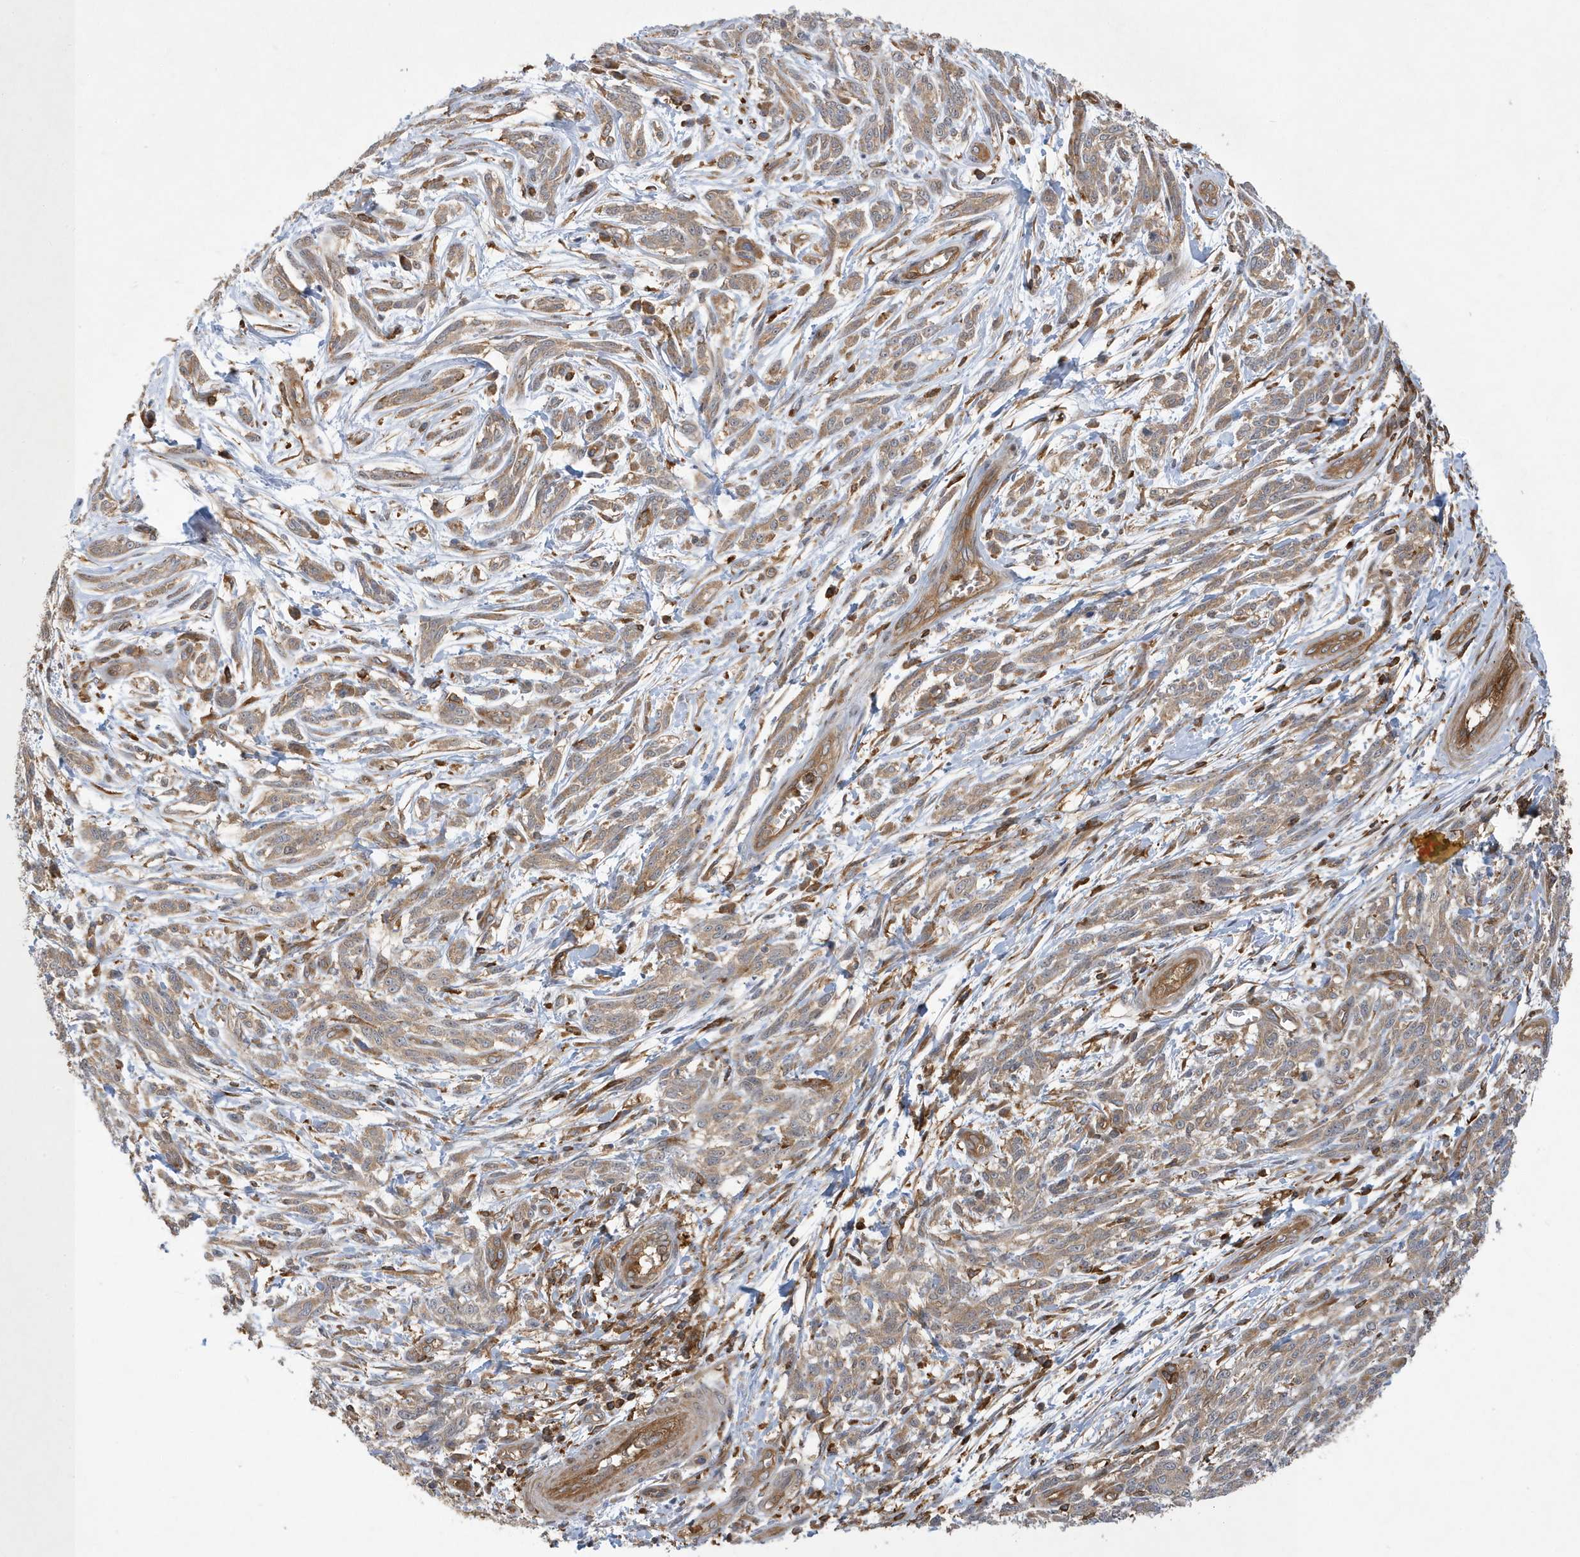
{"staining": {"intensity": "moderate", "quantity": ">75%", "location": "cytoplasmic/membranous"}, "tissue": "melanoma", "cell_type": "Tumor cells", "image_type": "cancer", "snomed": [{"axis": "morphology", "description": "Malignant melanoma, NOS"}, {"axis": "topography", "description": "Skin"}], "caption": "Protein analysis of malignant melanoma tissue demonstrates moderate cytoplasmic/membranous expression in approximately >75% of tumor cells.", "gene": "LAPTM4A", "patient": {"sex": "male", "age": 49}}